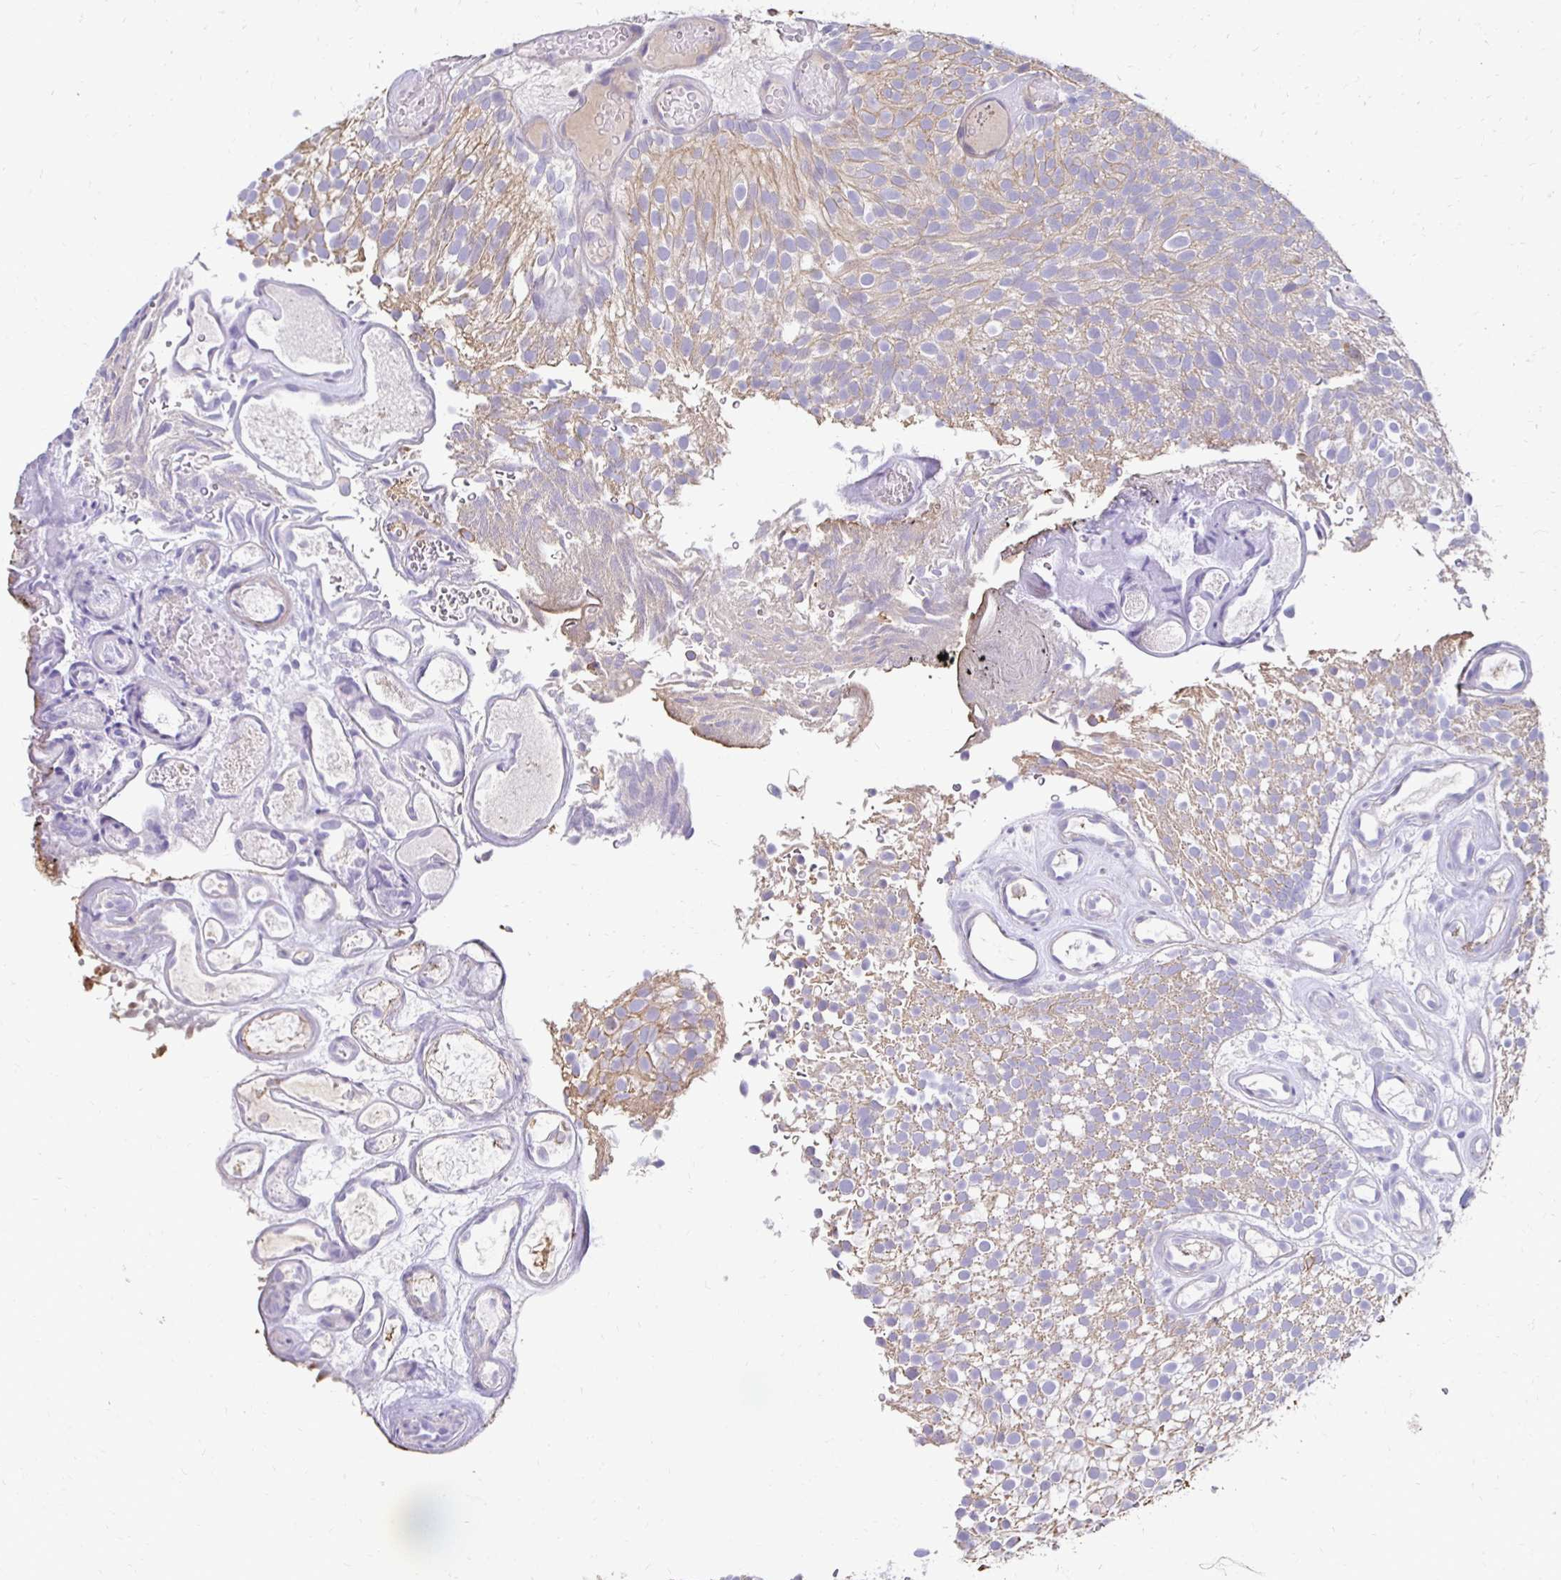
{"staining": {"intensity": "weak", "quantity": ">75%", "location": "cytoplasmic/membranous"}, "tissue": "urothelial cancer", "cell_type": "Tumor cells", "image_type": "cancer", "snomed": [{"axis": "morphology", "description": "Urothelial carcinoma, Low grade"}, {"axis": "topography", "description": "Urinary bladder"}], "caption": "Urothelial cancer stained with a brown dye shows weak cytoplasmic/membranous positive positivity in approximately >75% of tumor cells.", "gene": "AKAP6", "patient": {"sex": "male", "age": 78}}